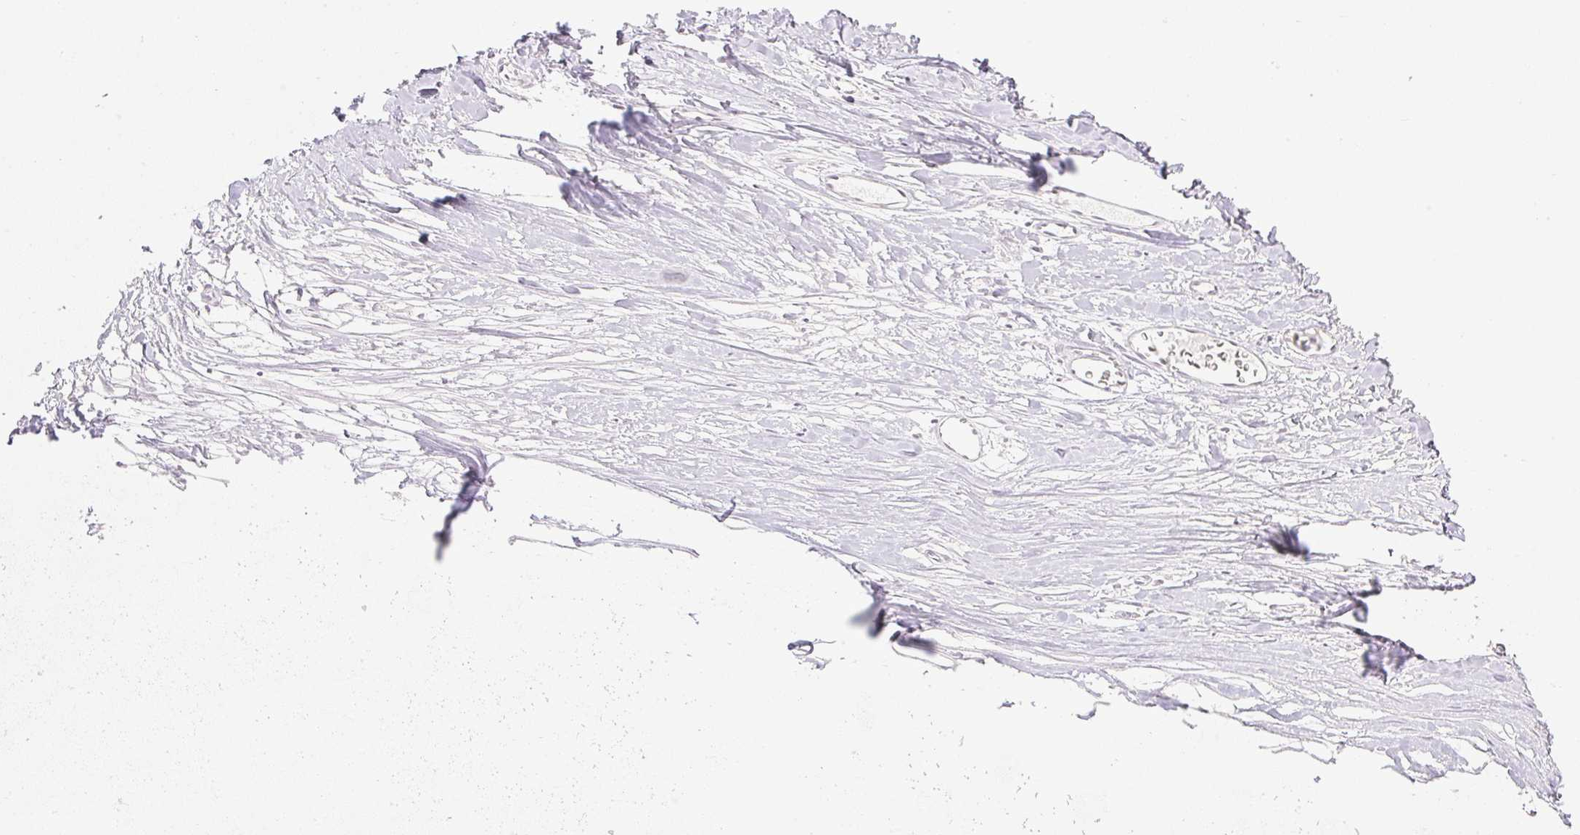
{"staining": {"intensity": "negative", "quantity": "none", "location": "none"}, "tissue": "adipose tissue", "cell_type": "Adipocytes", "image_type": "normal", "snomed": [{"axis": "morphology", "description": "Normal tissue, NOS"}, {"axis": "topography", "description": "Cartilage tissue"}], "caption": "Benign adipose tissue was stained to show a protein in brown. There is no significant positivity in adipocytes. (DAB immunohistochemistry (IHC), high magnification).", "gene": "AAR2", "patient": {"sex": "male", "age": 57}}